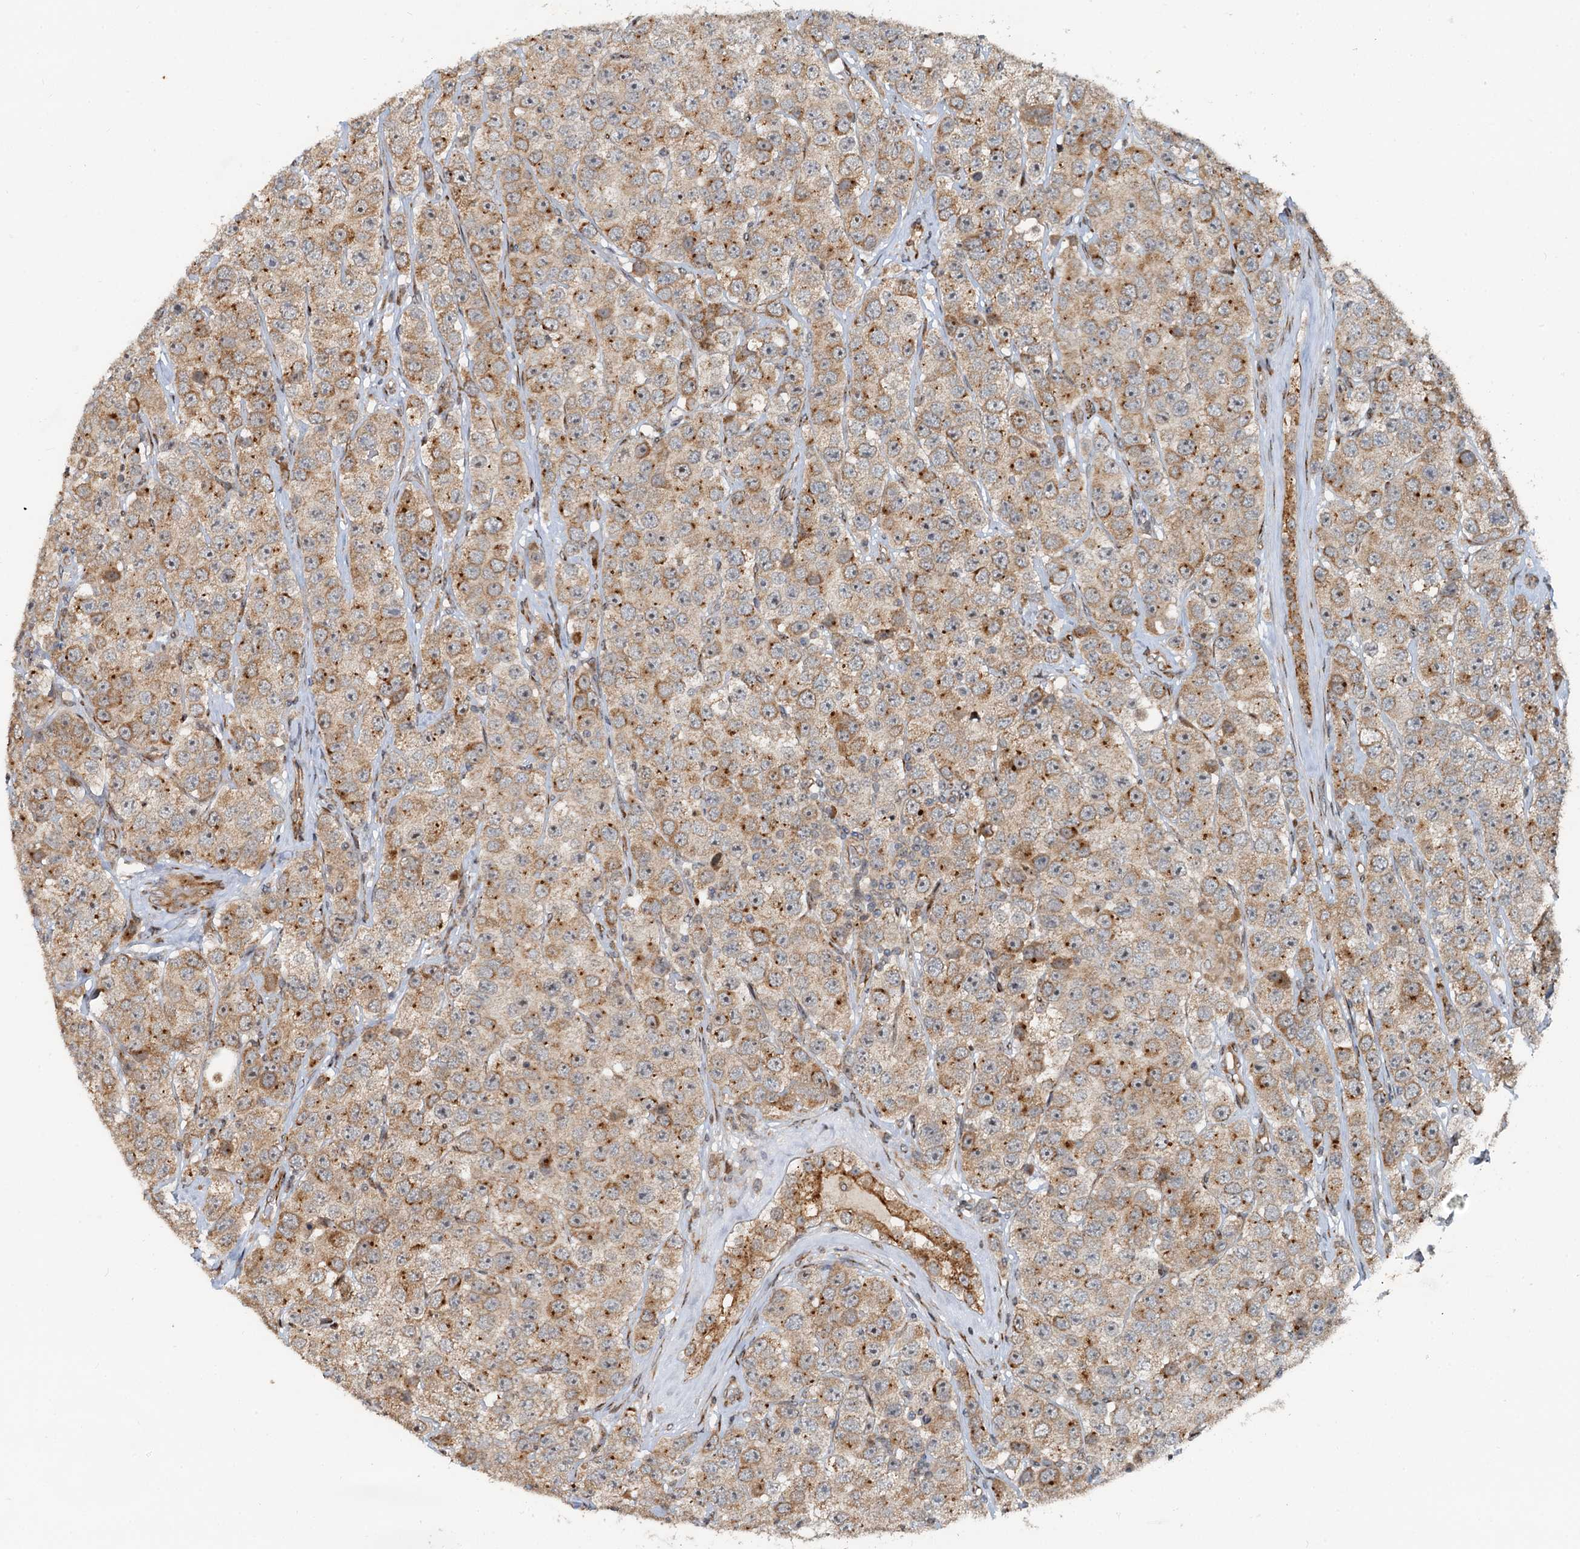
{"staining": {"intensity": "moderate", "quantity": ">75%", "location": "cytoplasmic/membranous"}, "tissue": "testis cancer", "cell_type": "Tumor cells", "image_type": "cancer", "snomed": [{"axis": "morphology", "description": "Seminoma, NOS"}, {"axis": "topography", "description": "Testis"}], "caption": "This photomicrograph demonstrates immunohistochemistry (IHC) staining of human testis cancer, with medium moderate cytoplasmic/membranous staining in about >75% of tumor cells.", "gene": "CEP68", "patient": {"sex": "male", "age": 28}}